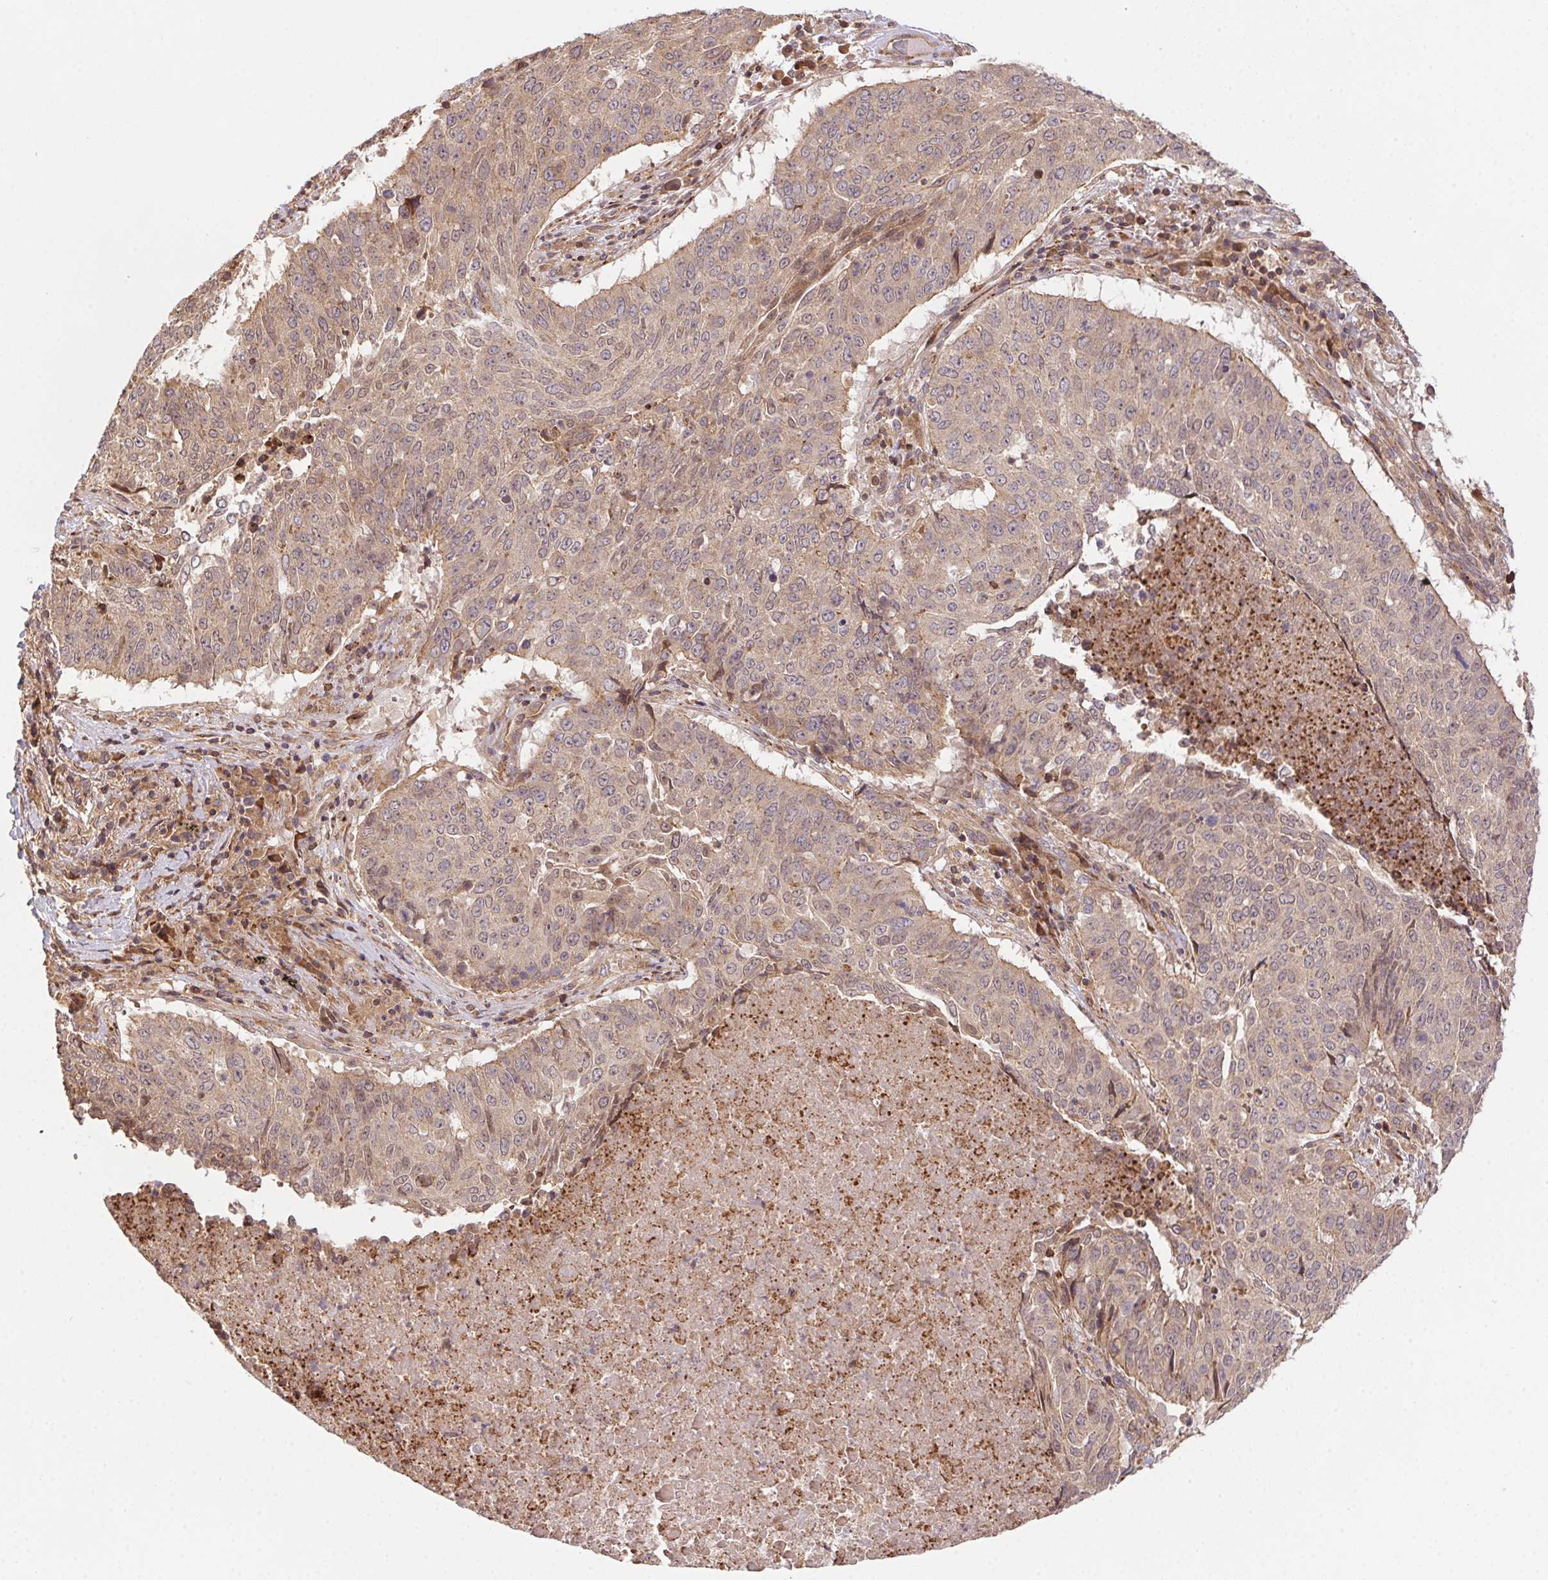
{"staining": {"intensity": "weak", "quantity": ">75%", "location": "cytoplasmic/membranous"}, "tissue": "lung cancer", "cell_type": "Tumor cells", "image_type": "cancer", "snomed": [{"axis": "morphology", "description": "Normal tissue, NOS"}, {"axis": "morphology", "description": "Squamous cell carcinoma, NOS"}, {"axis": "topography", "description": "Bronchus"}, {"axis": "topography", "description": "Lung"}], "caption": "Protein expression by immunohistochemistry displays weak cytoplasmic/membranous expression in approximately >75% of tumor cells in lung cancer (squamous cell carcinoma).", "gene": "MEX3D", "patient": {"sex": "male", "age": 64}}